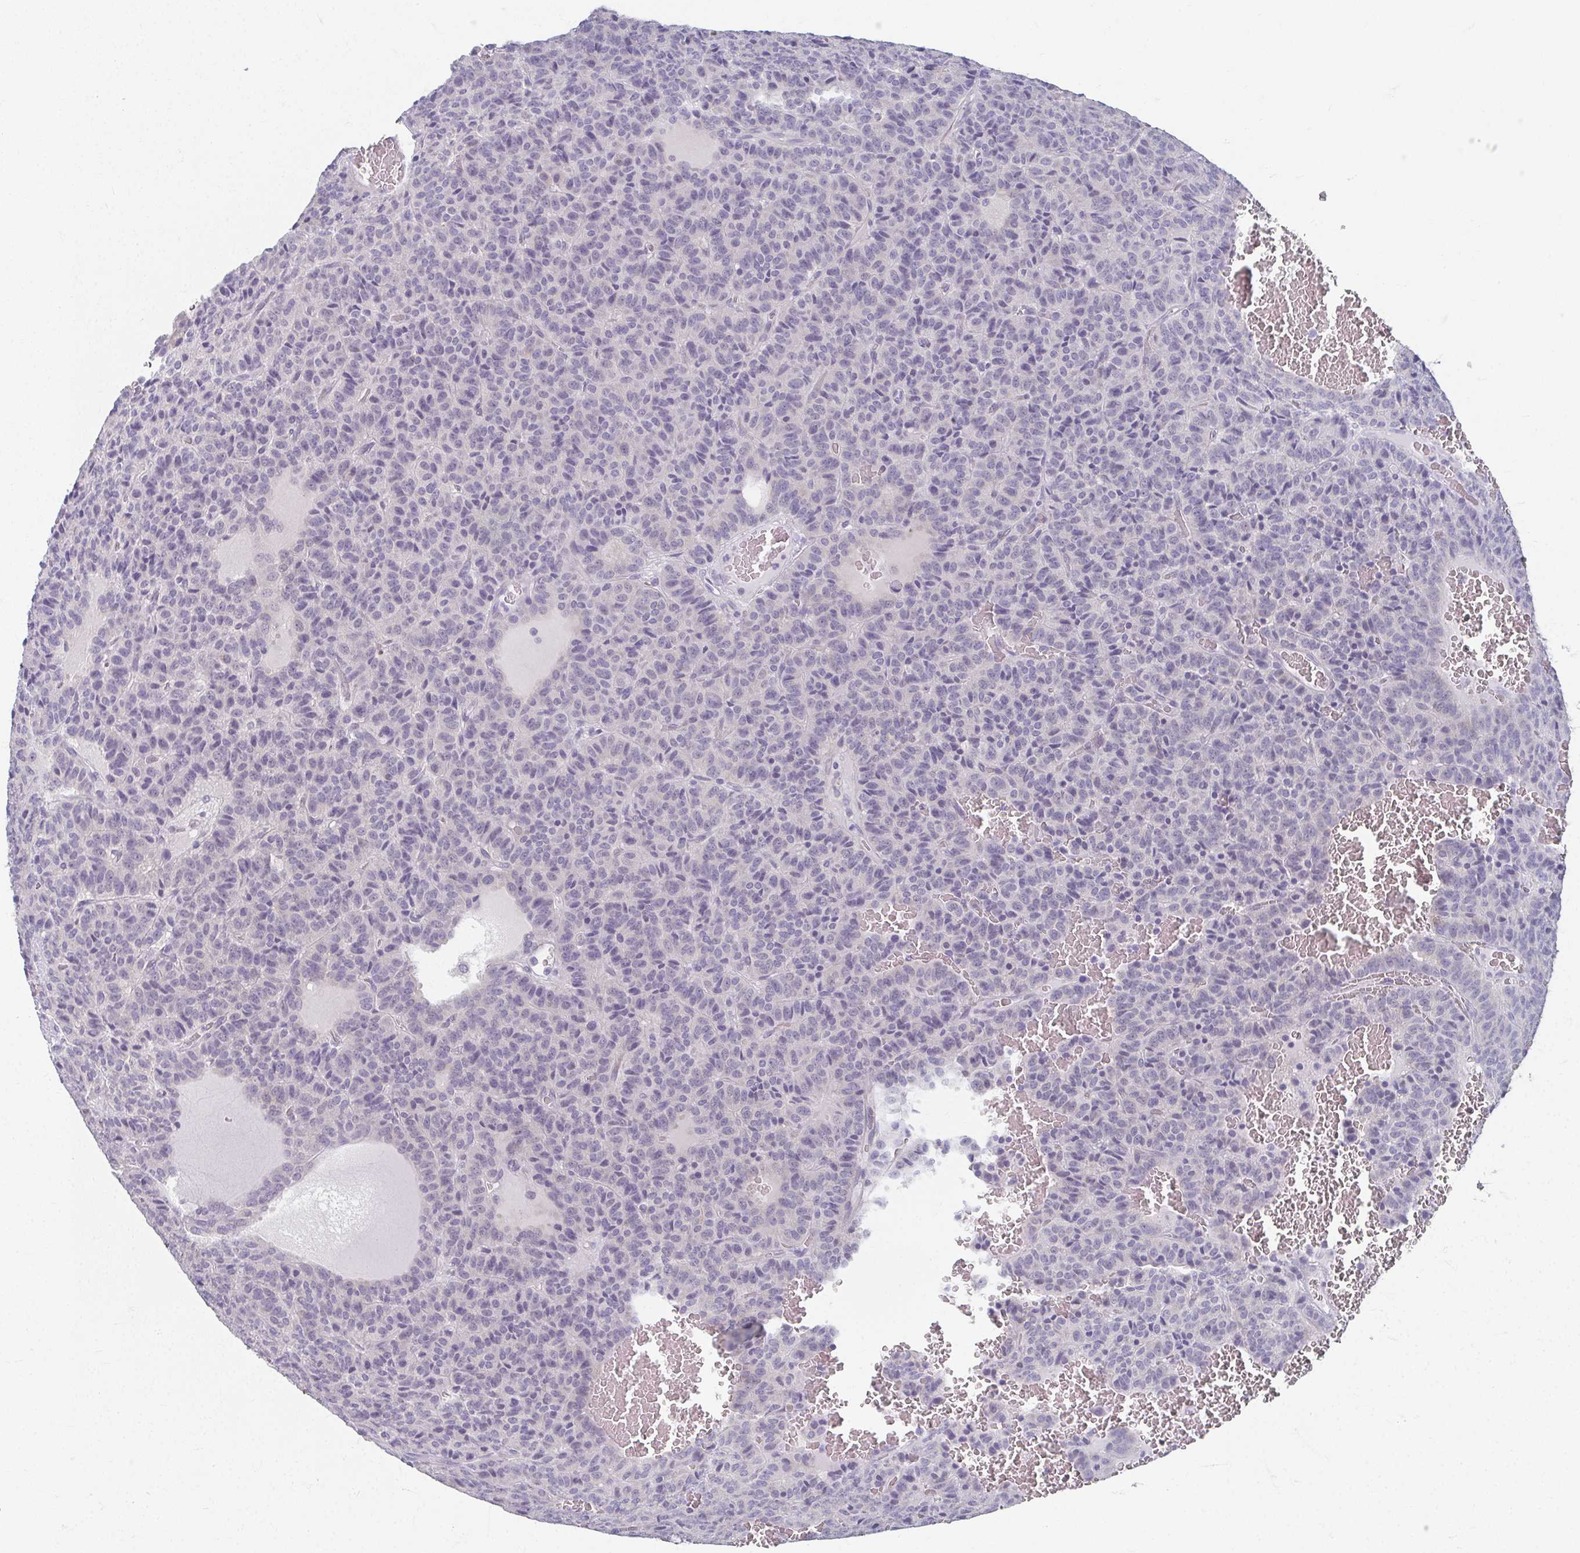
{"staining": {"intensity": "negative", "quantity": "none", "location": "none"}, "tissue": "carcinoid", "cell_type": "Tumor cells", "image_type": "cancer", "snomed": [{"axis": "morphology", "description": "Carcinoid, malignant, NOS"}, {"axis": "topography", "description": "Lung"}], "caption": "Tumor cells are negative for protein expression in human carcinoid. Nuclei are stained in blue.", "gene": "CAMKV", "patient": {"sex": "male", "age": 70}}